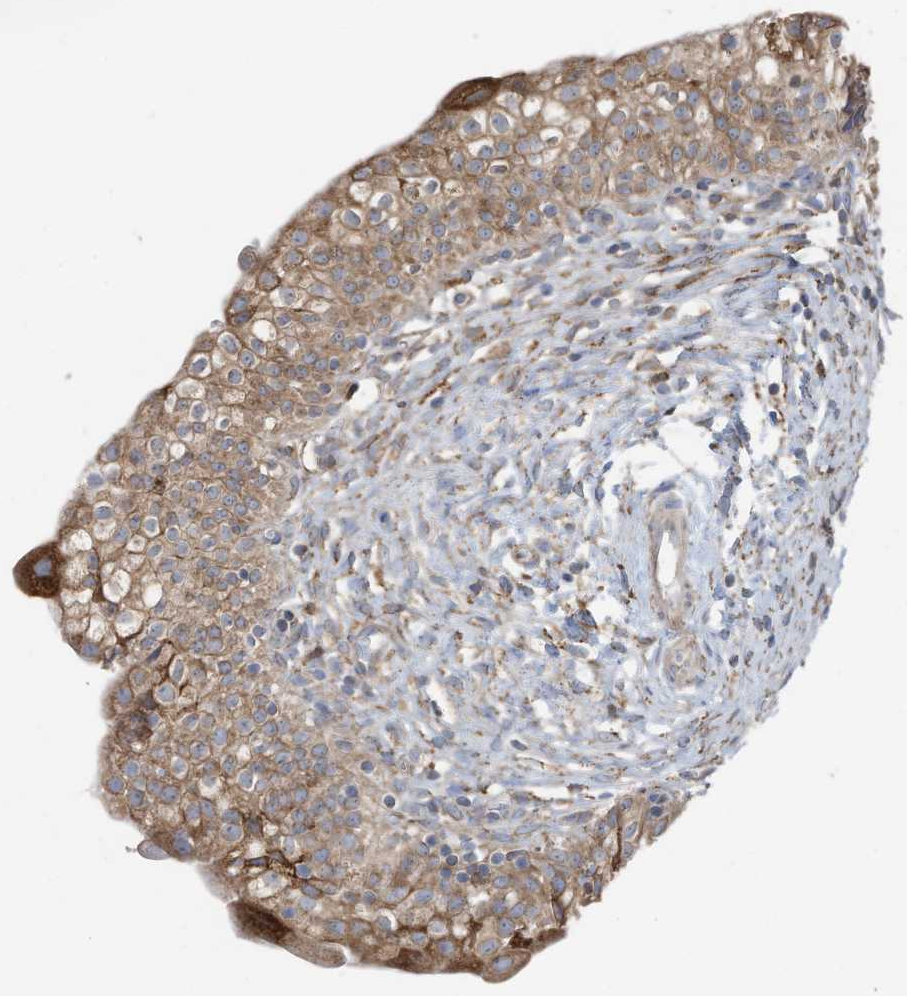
{"staining": {"intensity": "moderate", "quantity": ">75%", "location": "cytoplasmic/membranous"}, "tissue": "urinary bladder", "cell_type": "Urothelial cells", "image_type": "normal", "snomed": [{"axis": "morphology", "description": "Normal tissue, NOS"}, {"axis": "topography", "description": "Urinary bladder"}], "caption": "Urothelial cells show medium levels of moderate cytoplasmic/membranous staining in about >75% of cells in benign urinary bladder.", "gene": "ZNF354C", "patient": {"sex": "male", "age": 55}}